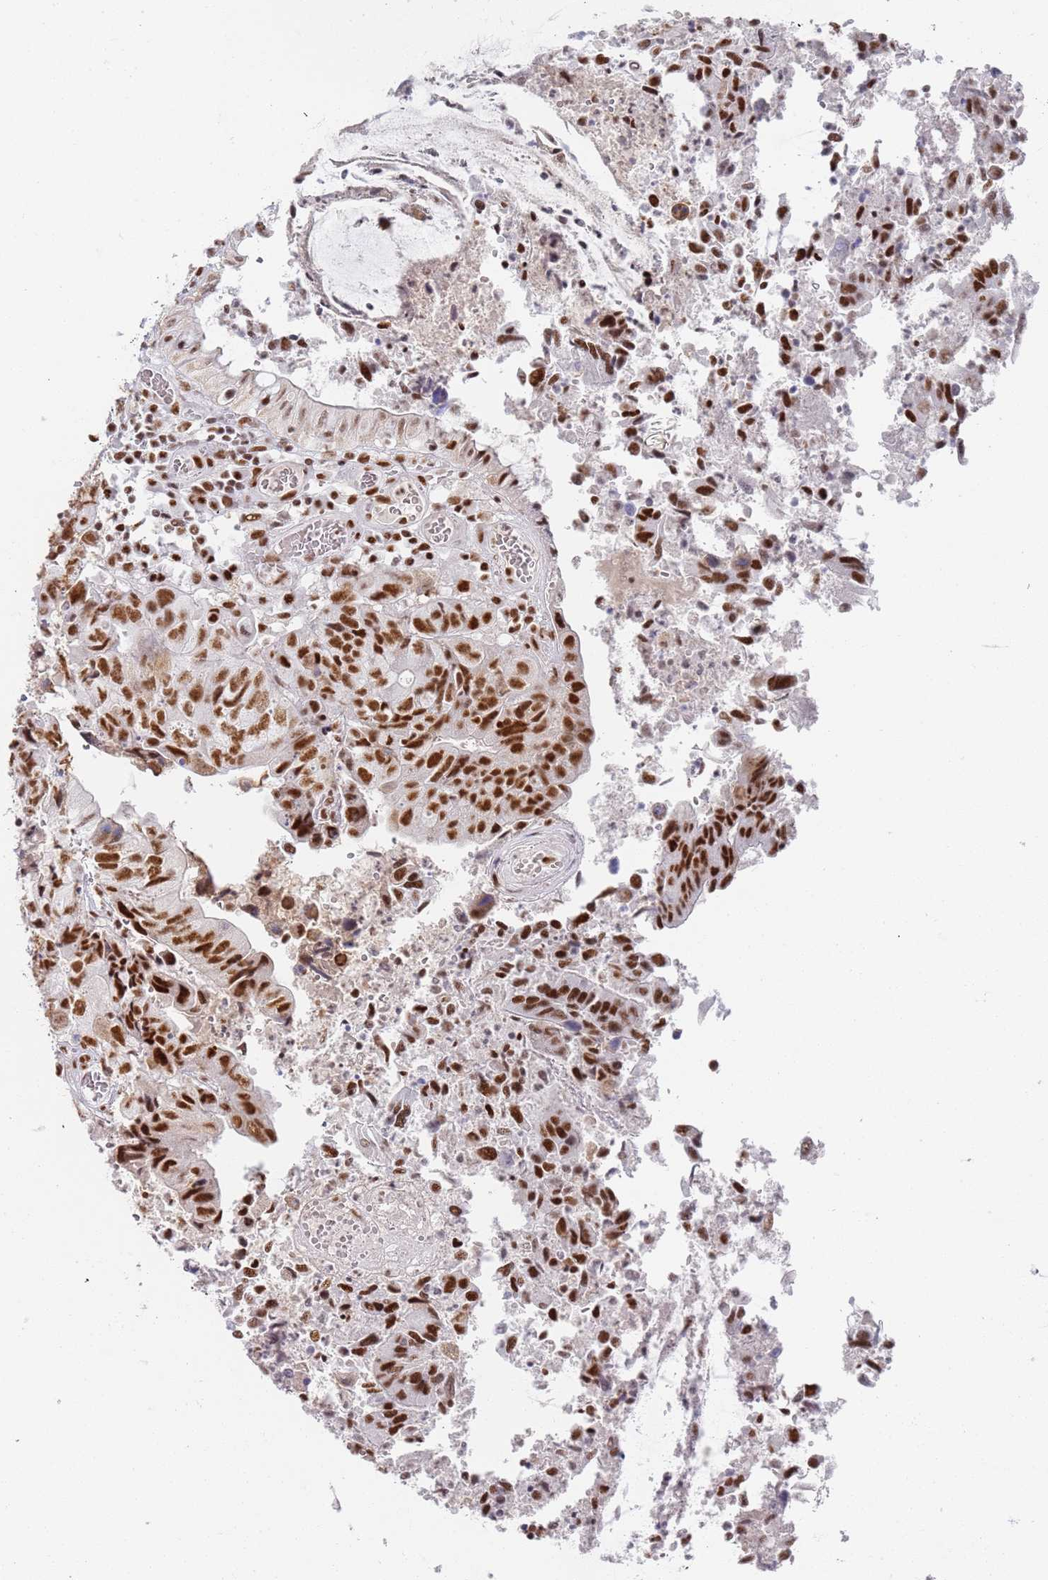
{"staining": {"intensity": "strong", "quantity": ">75%", "location": "nuclear"}, "tissue": "colorectal cancer", "cell_type": "Tumor cells", "image_type": "cancer", "snomed": [{"axis": "morphology", "description": "Adenocarcinoma, NOS"}, {"axis": "topography", "description": "Colon"}], "caption": "IHC staining of adenocarcinoma (colorectal), which demonstrates high levels of strong nuclear expression in approximately >75% of tumor cells indicating strong nuclear protein staining. The staining was performed using DAB (3,3'-diaminobenzidine) (brown) for protein detection and nuclei were counterstained in hematoxylin (blue).", "gene": "AKAP8L", "patient": {"sex": "female", "age": 67}}